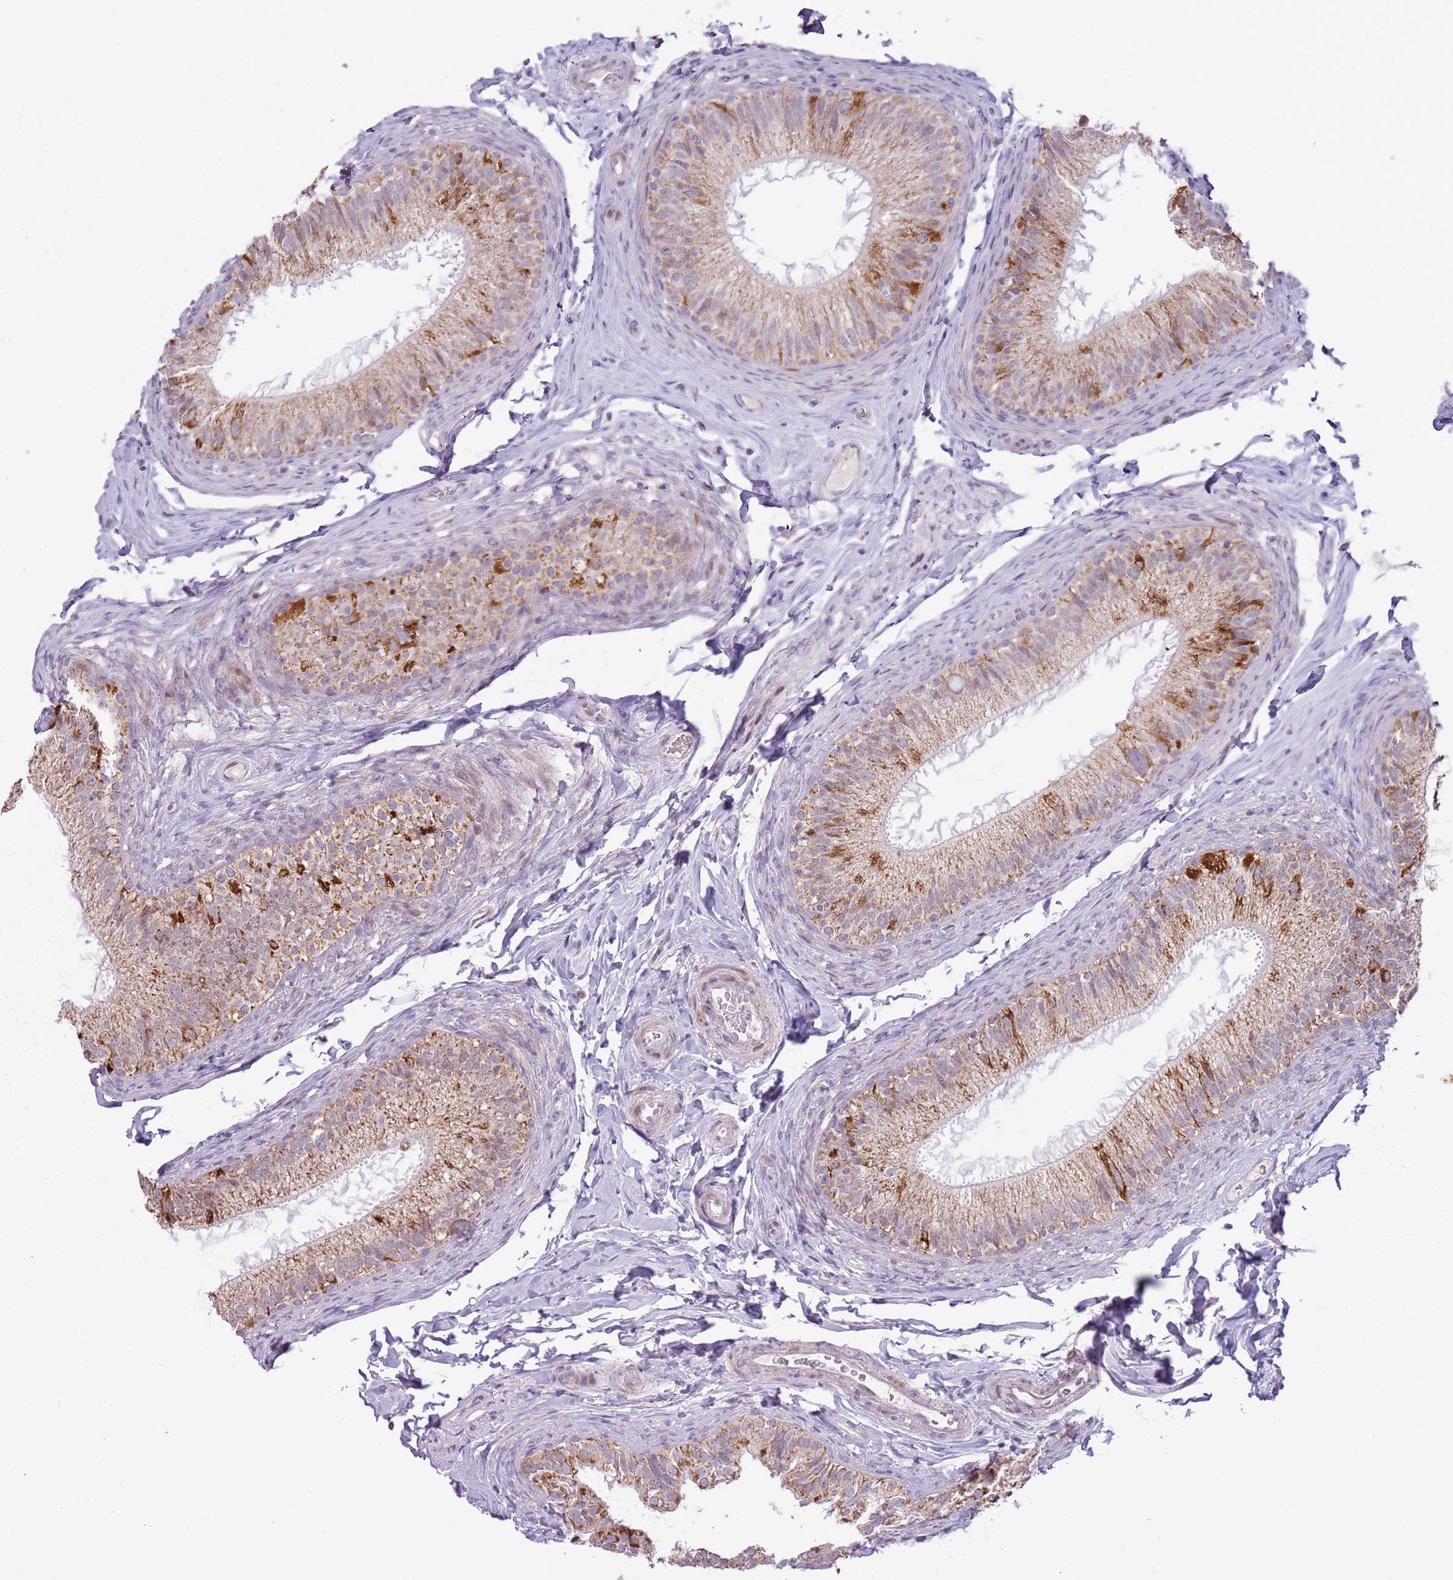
{"staining": {"intensity": "moderate", "quantity": ">75%", "location": "cytoplasmic/membranous"}, "tissue": "epididymis", "cell_type": "Glandular cells", "image_type": "normal", "snomed": [{"axis": "morphology", "description": "Normal tissue, NOS"}, {"axis": "topography", "description": "Epididymis"}], "caption": "Unremarkable epididymis demonstrates moderate cytoplasmic/membranous expression in approximately >75% of glandular cells, visualized by immunohistochemistry. Using DAB (brown) and hematoxylin (blue) stains, captured at high magnification using brightfield microscopy.", "gene": "MLLT11", "patient": {"sex": "male", "age": 49}}